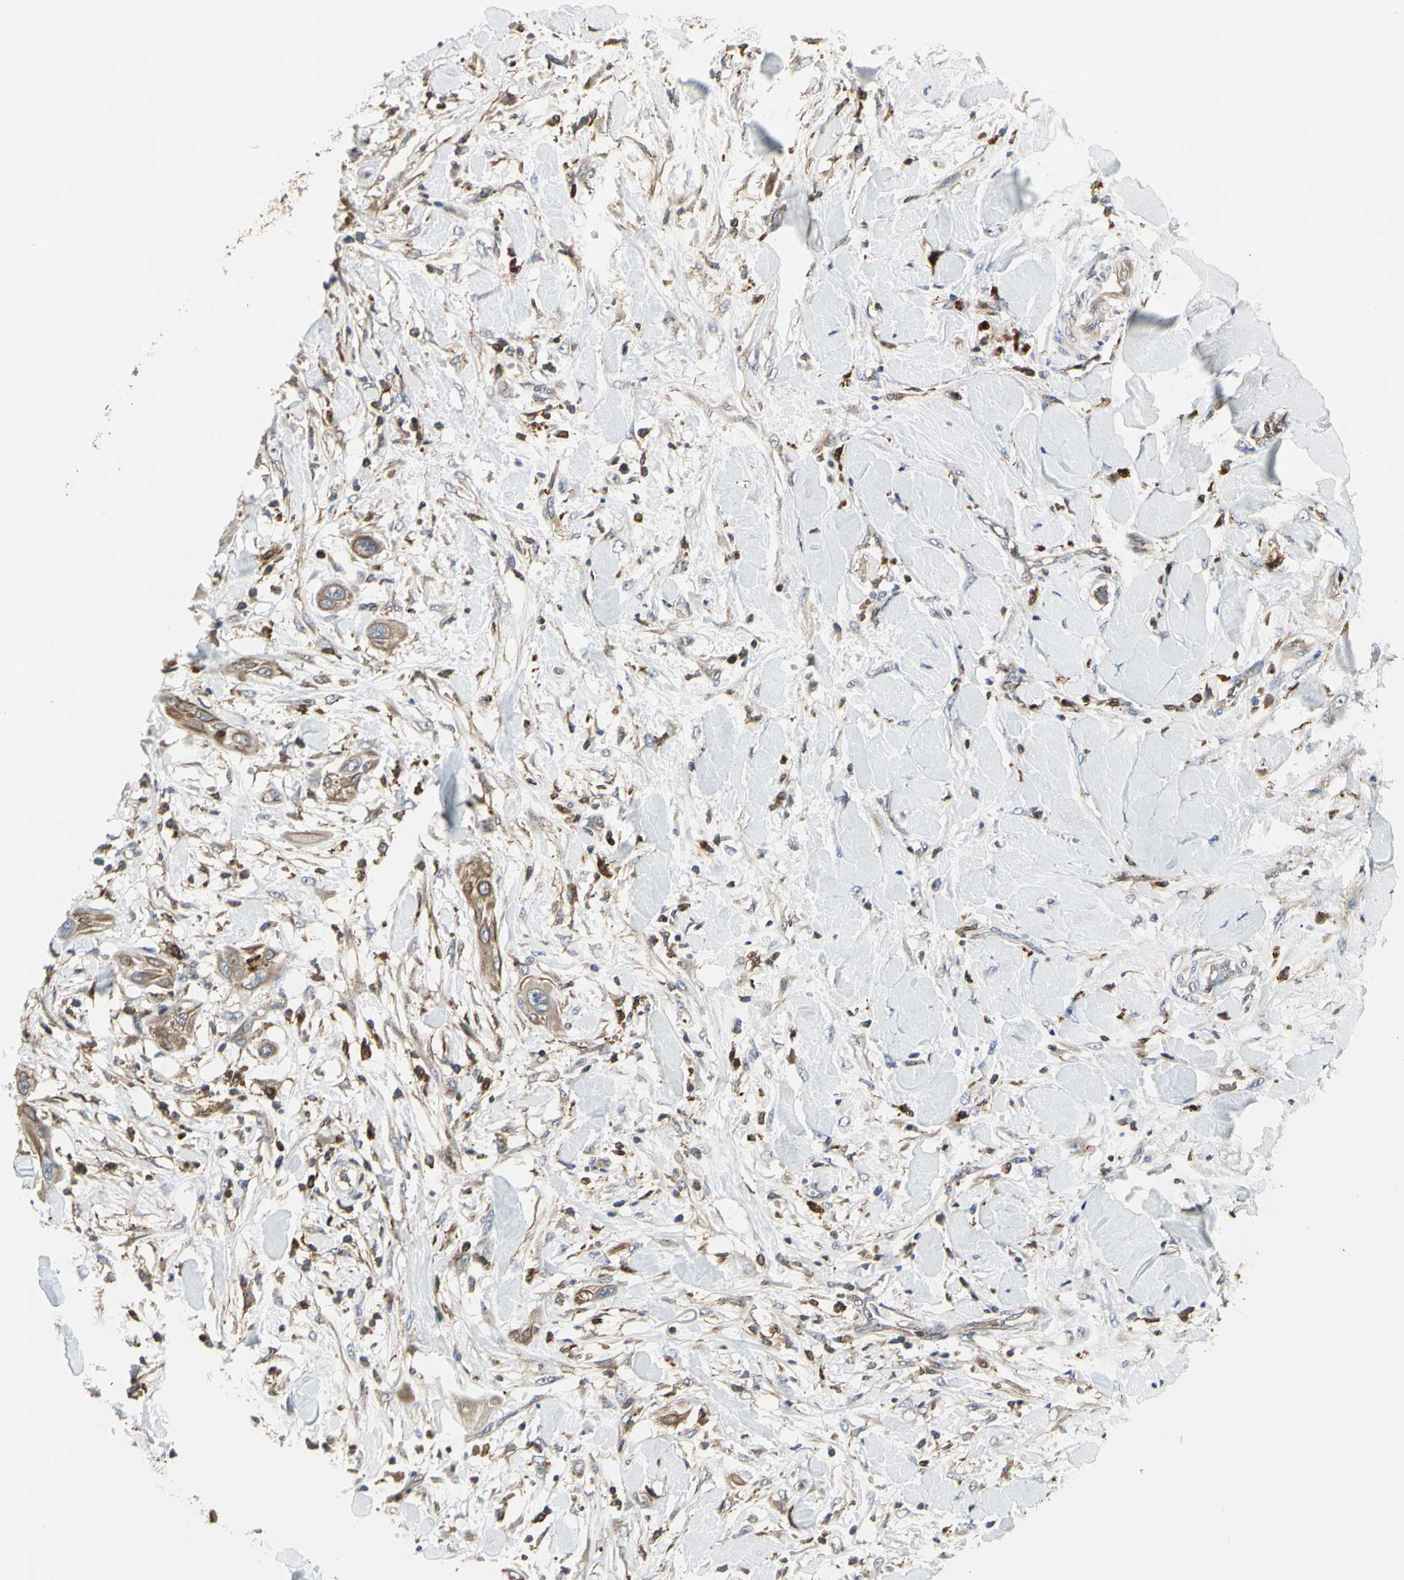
{"staining": {"intensity": "moderate", "quantity": ">75%", "location": "cytoplasmic/membranous"}, "tissue": "lung cancer", "cell_type": "Tumor cells", "image_type": "cancer", "snomed": [{"axis": "morphology", "description": "Squamous cell carcinoma, NOS"}, {"axis": "topography", "description": "Lung"}], "caption": "Protein staining shows moderate cytoplasmic/membranous staining in about >75% of tumor cells in squamous cell carcinoma (lung).", "gene": "NAPG", "patient": {"sex": "female", "age": 47}}